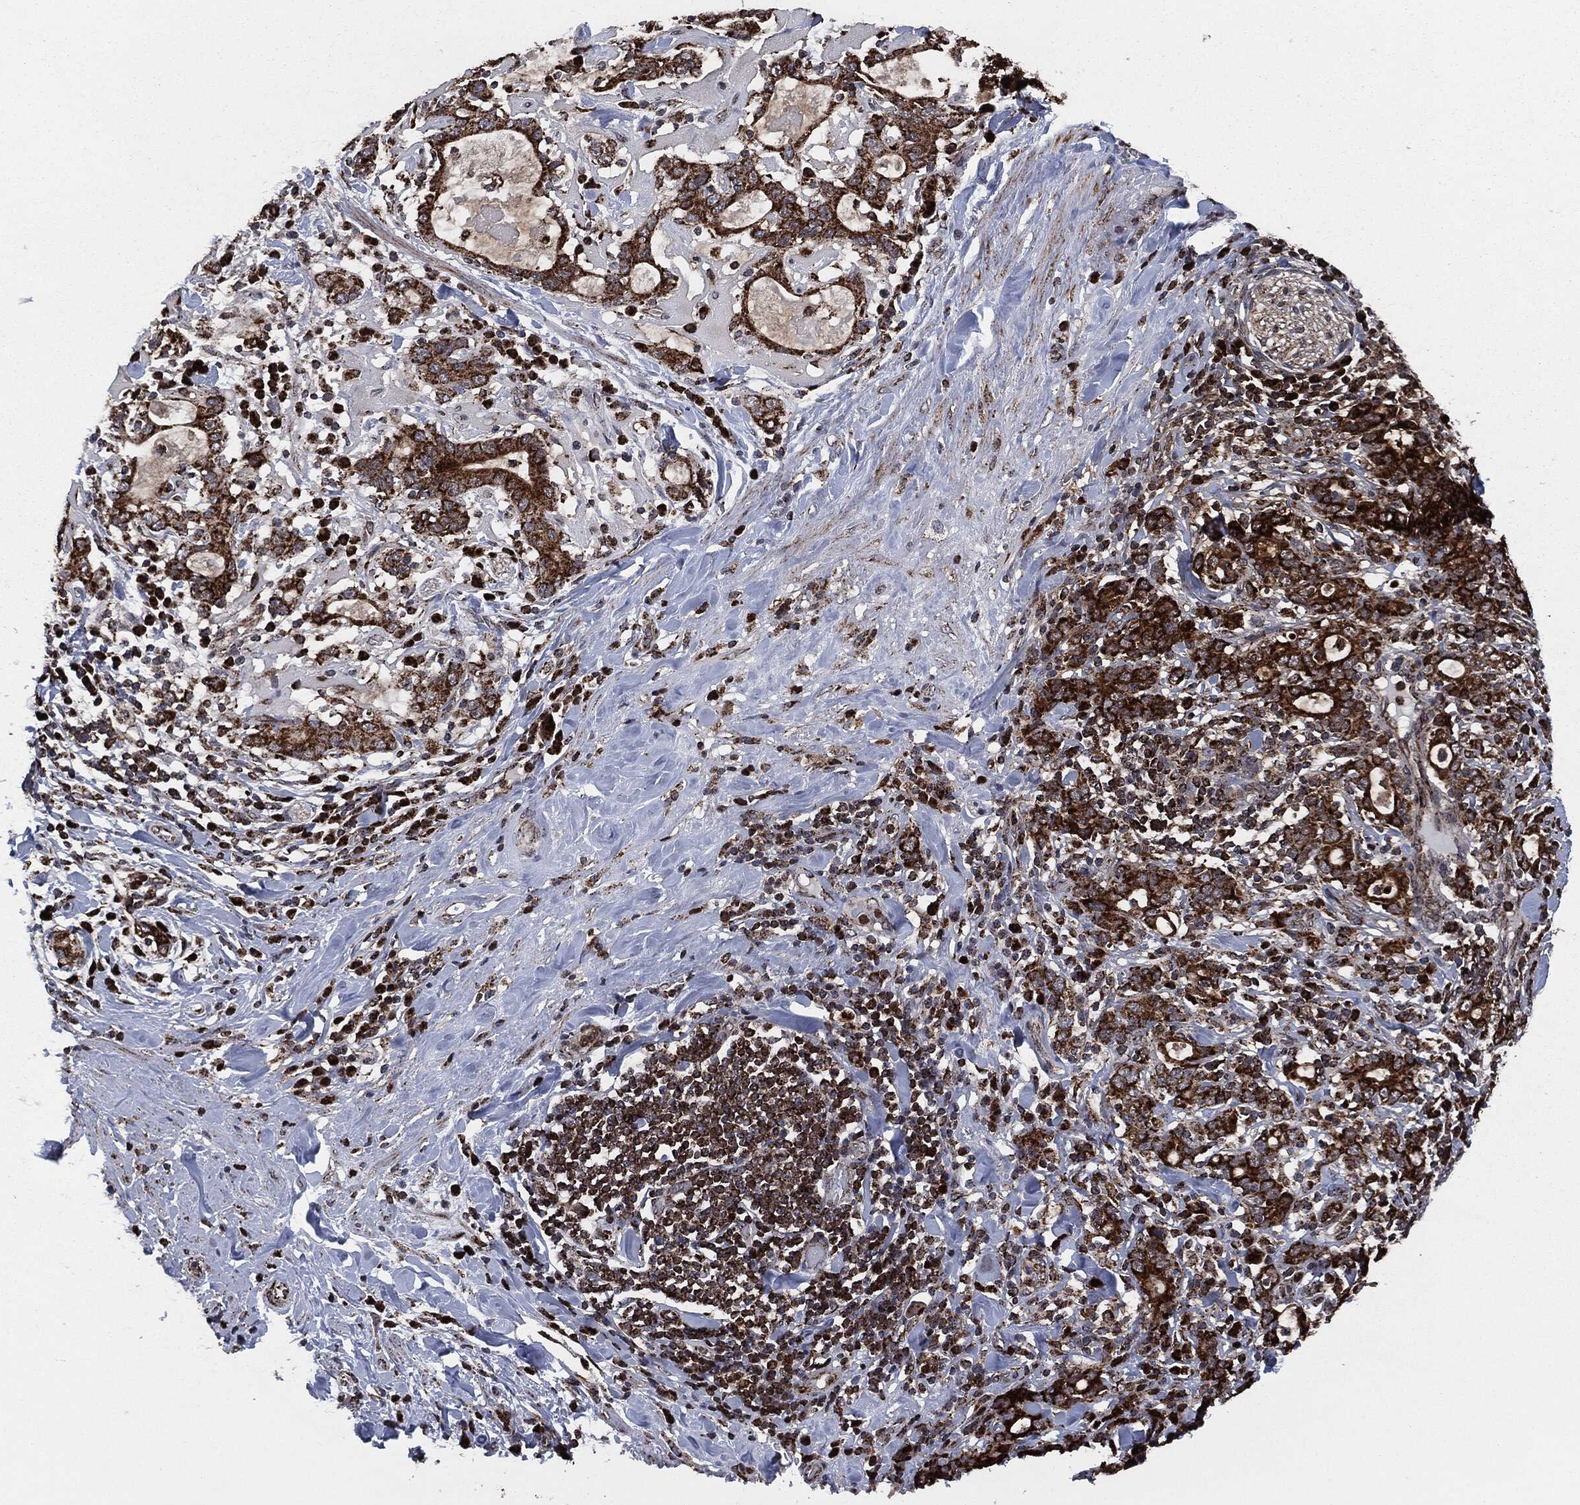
{"staining": {"intensity": "strong", "quantity": ">75%", "location": "cytoplasmic/membranous"}, "tissue": "stomach cancer", "cell_type": "Tumor cells", "image_type": "cancer", "snomed": [{"axis": "morphology", "description": "Adenocarcinoma, NOS"}, {"axis": "topography", "description": "Stomach"}], "caption": "Immunohistochemical staining of human stomach cancer displays high levels of strong cytoplasmic/membranous positivity in approximately >75% of tumor cells.", "gene": "FH", "patient": {"sex": "male", "age": 79}}